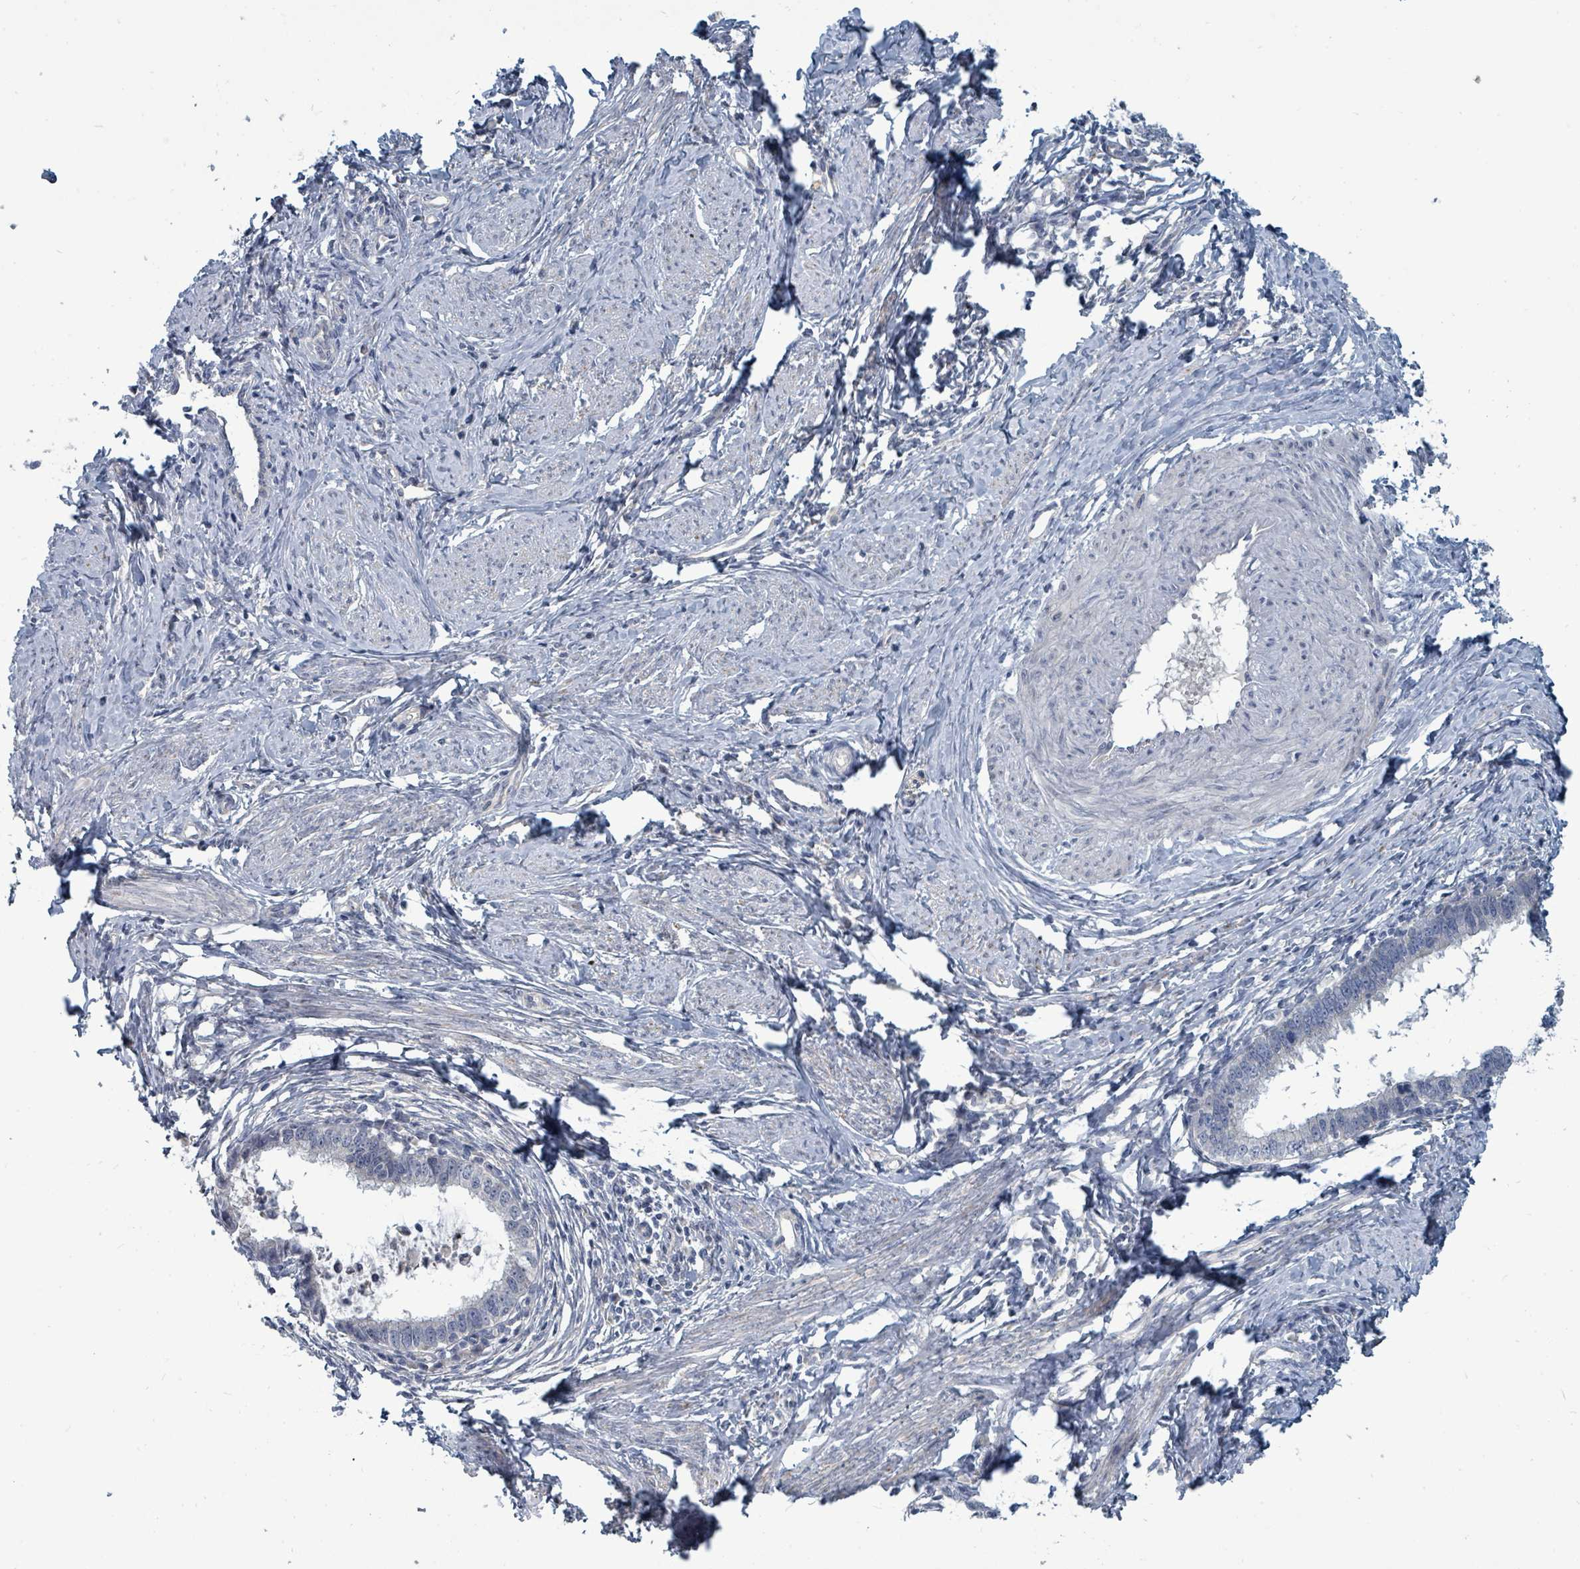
{"staining": {"intensity": "negative", "quantity": "none", "location": "none"}, "tissue": "cervical cancer", "cell_type": "Tumor cells", "image_type": "cancer", "snomed": [{"axis": "morphology", "description": "Adenocarcinoma, NOS"}, {"axis": "topography", "description": "Cervix"}], "caption": "High magnification brightfield microscopy of adenocarcinoma (cervical) stained with DAB (3,3'-diaminobenzidine) (brown) and counterstained with hematoxylin (blue): tumor cells show no significant staining.", "gene": "TRDMT1", "patient": {"sex": "female", "age": 36}}